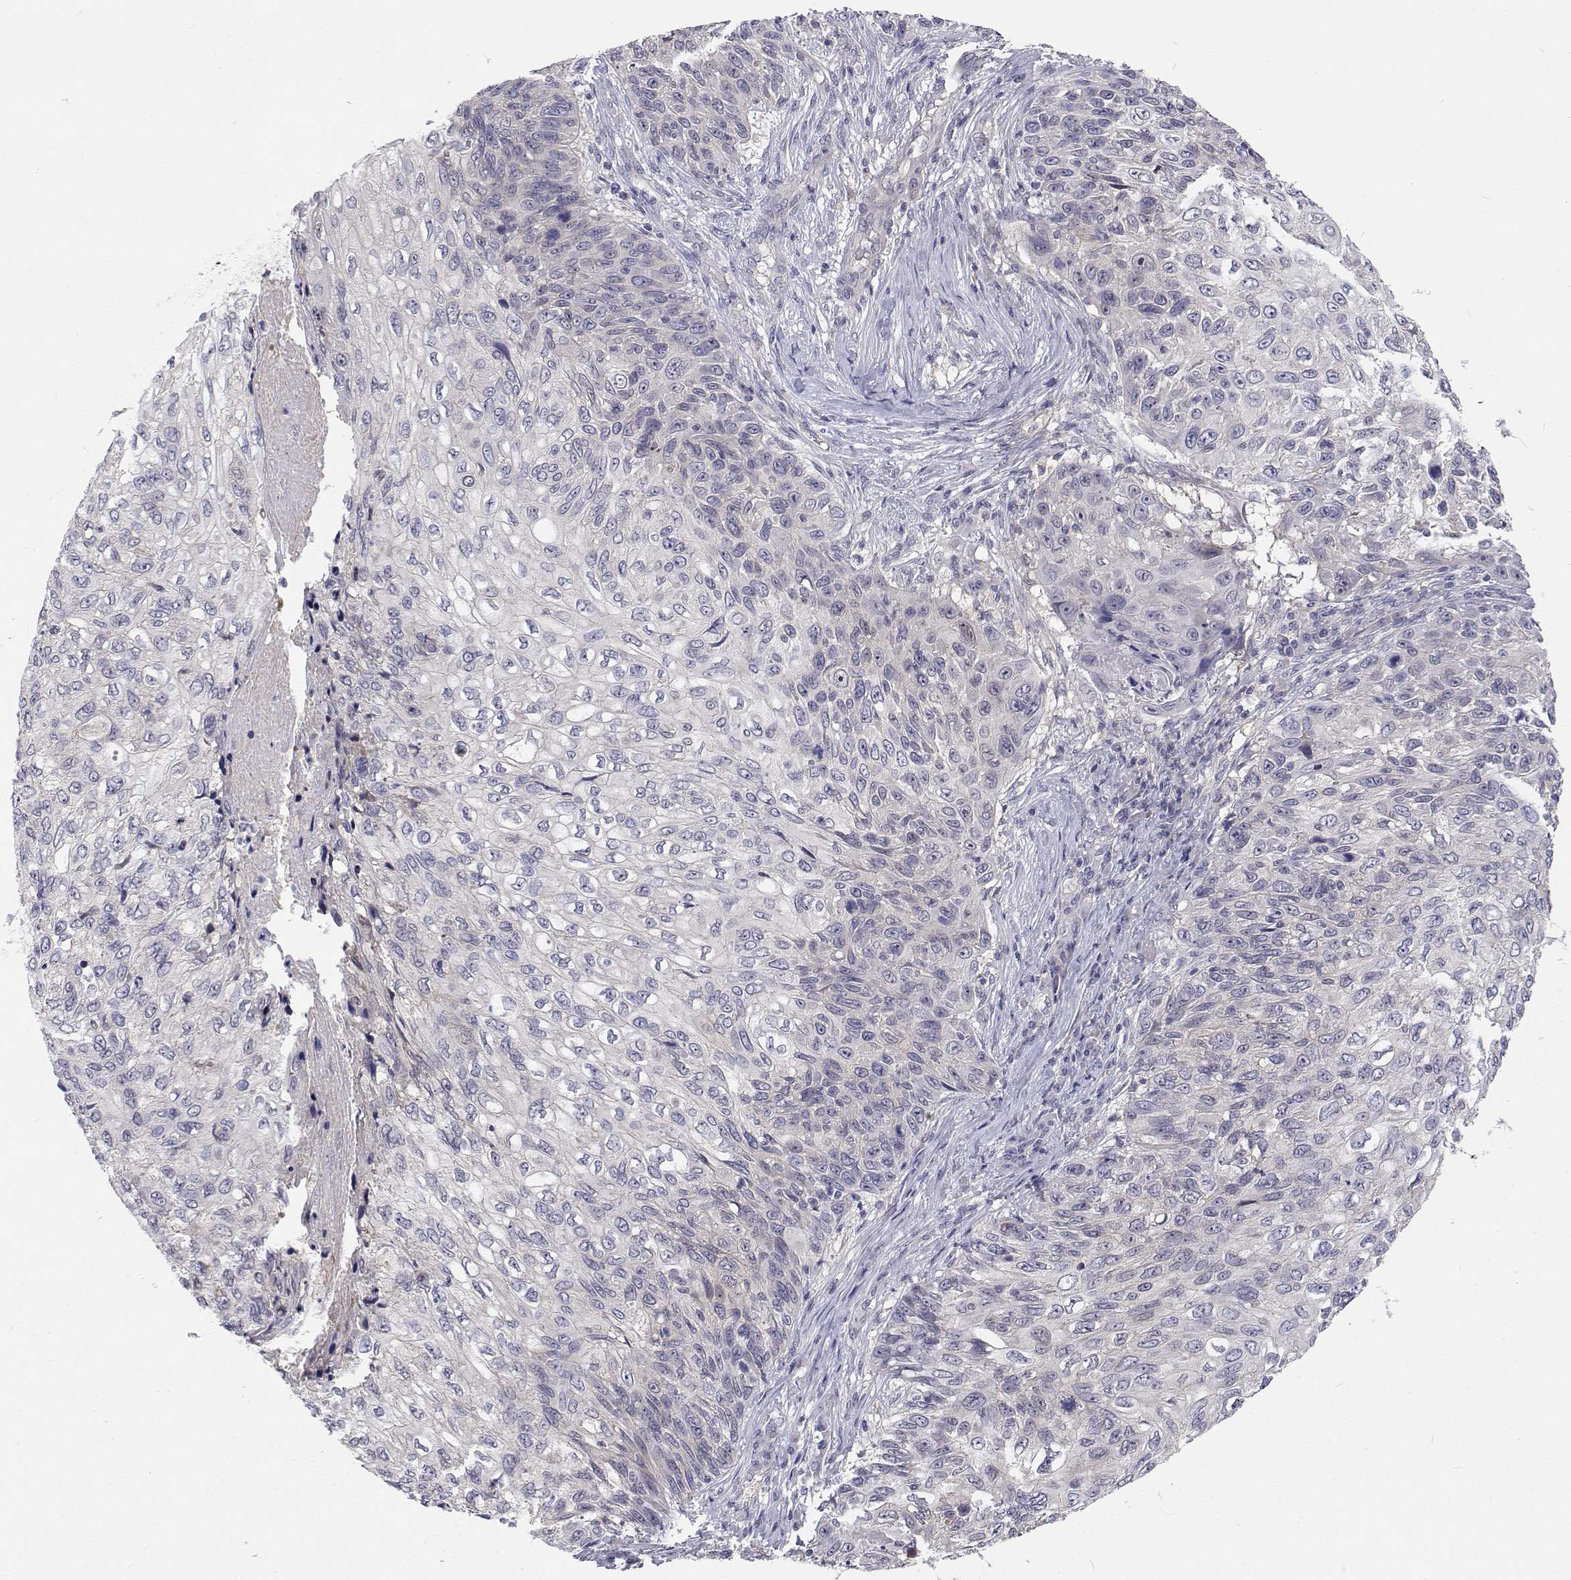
{"staining": {"intensity": "negative", "quantity": "none", "location": "none"}, "tissue": "skin cancer", "cell_type": "Tumor cells", "image_type": "cancer", "snomed": [{"axis": "morphology", "description": "Squamous cell carcinoma, NOS"}, {"axis": "topography", "description": "Skin"}], "caption": "Immunohistochemistry of human squamous cell carcinoma (skin) reveals no staining in tumor cells.", "gene": "MYPN", "patient": {"sex": "male", "age": 92}}